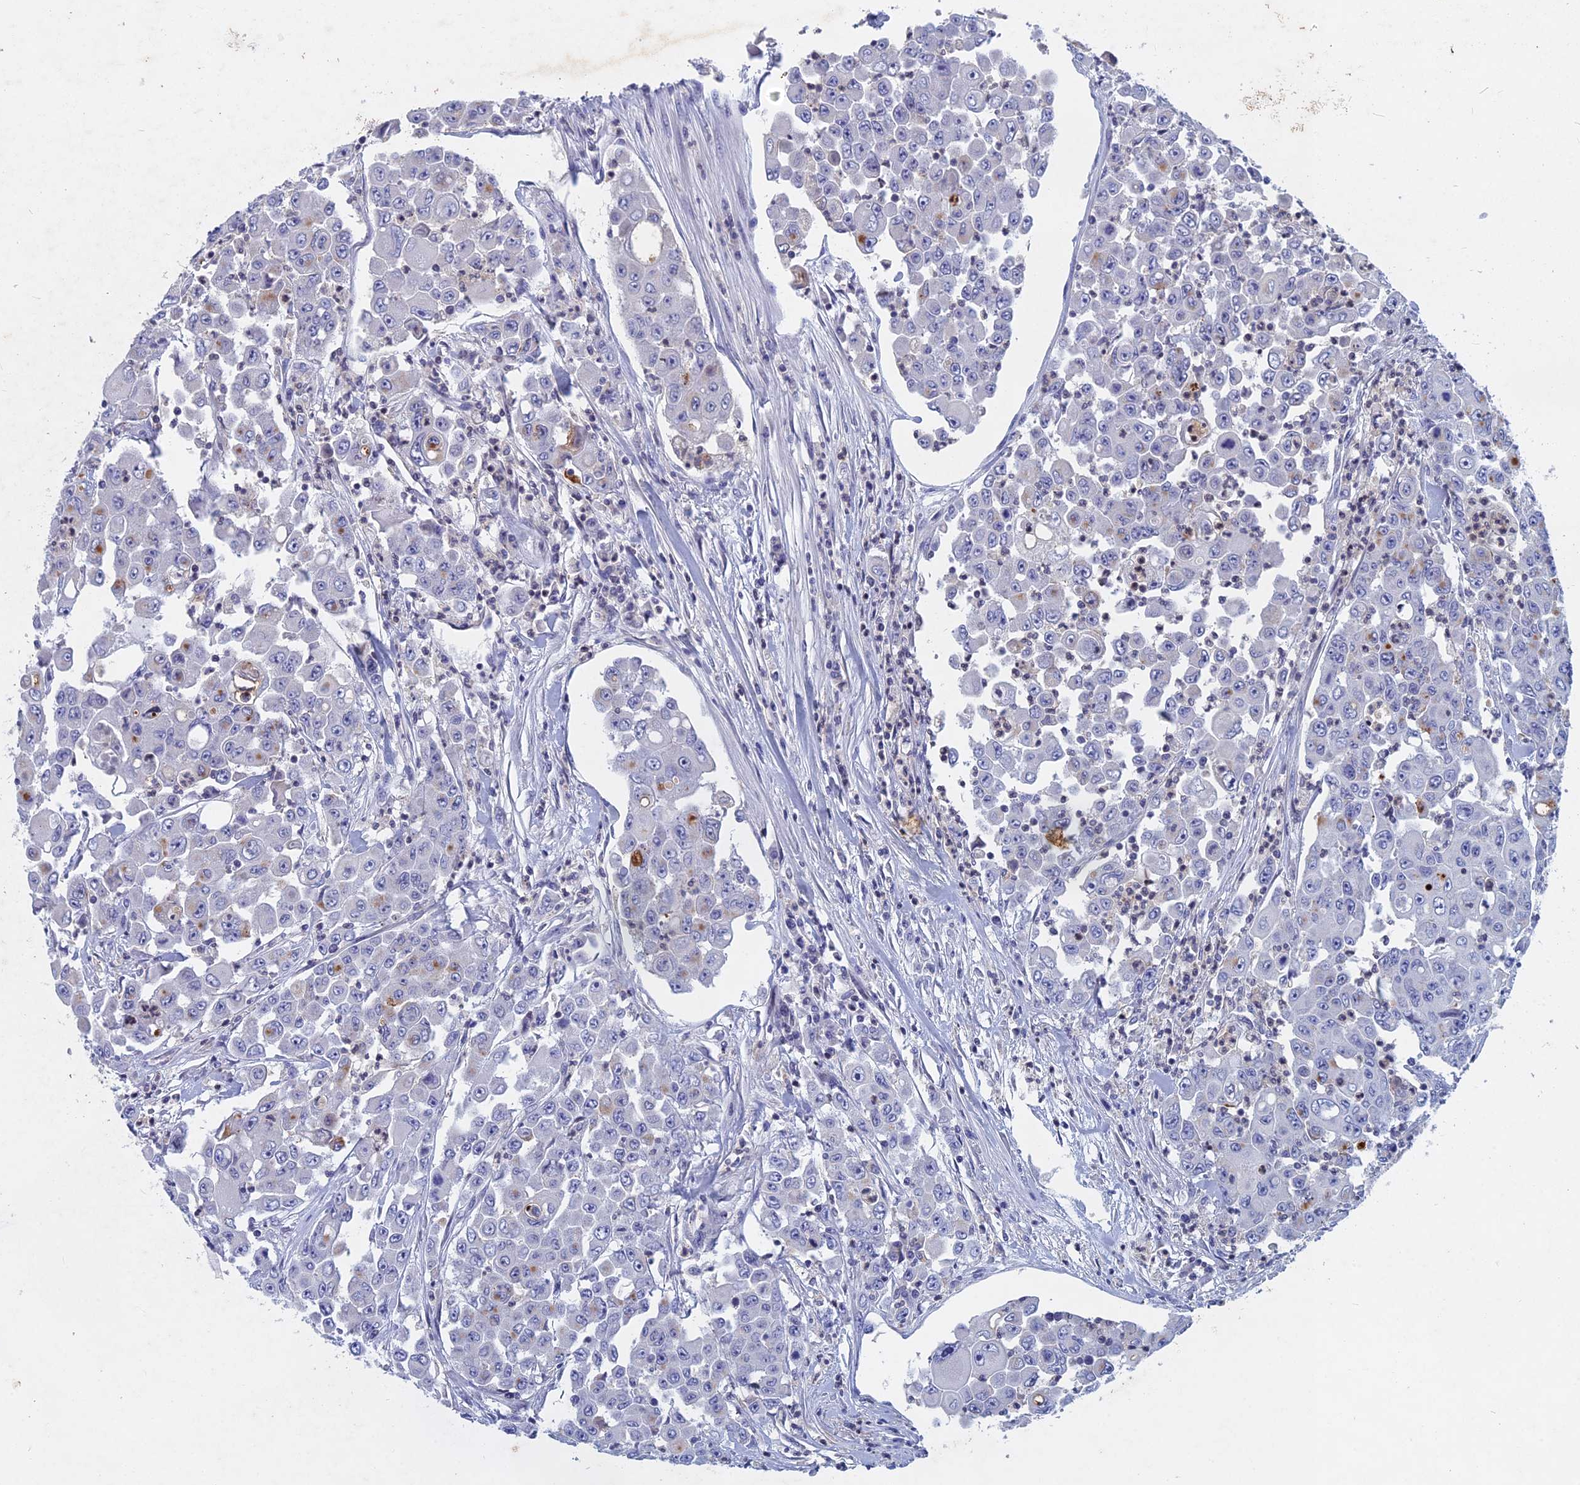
{"staining": {"intensity": "negative", "quantity": "none", "location": "none"}, "tissue": "colorectal cancer", "cell_type": "Tumor cells", "image_type": "cancer", "snomed": [{"axis": "morphology", "description": "Adenocarcinoma, NOS"}, {"axis": "topography", "description": "Colon"}], "caption": "Tumor cells show no significant protein staining in adenocarcinoma (colorectal).", "gene": "ACP7", "patient": {"sex": "male", "age": 51}}